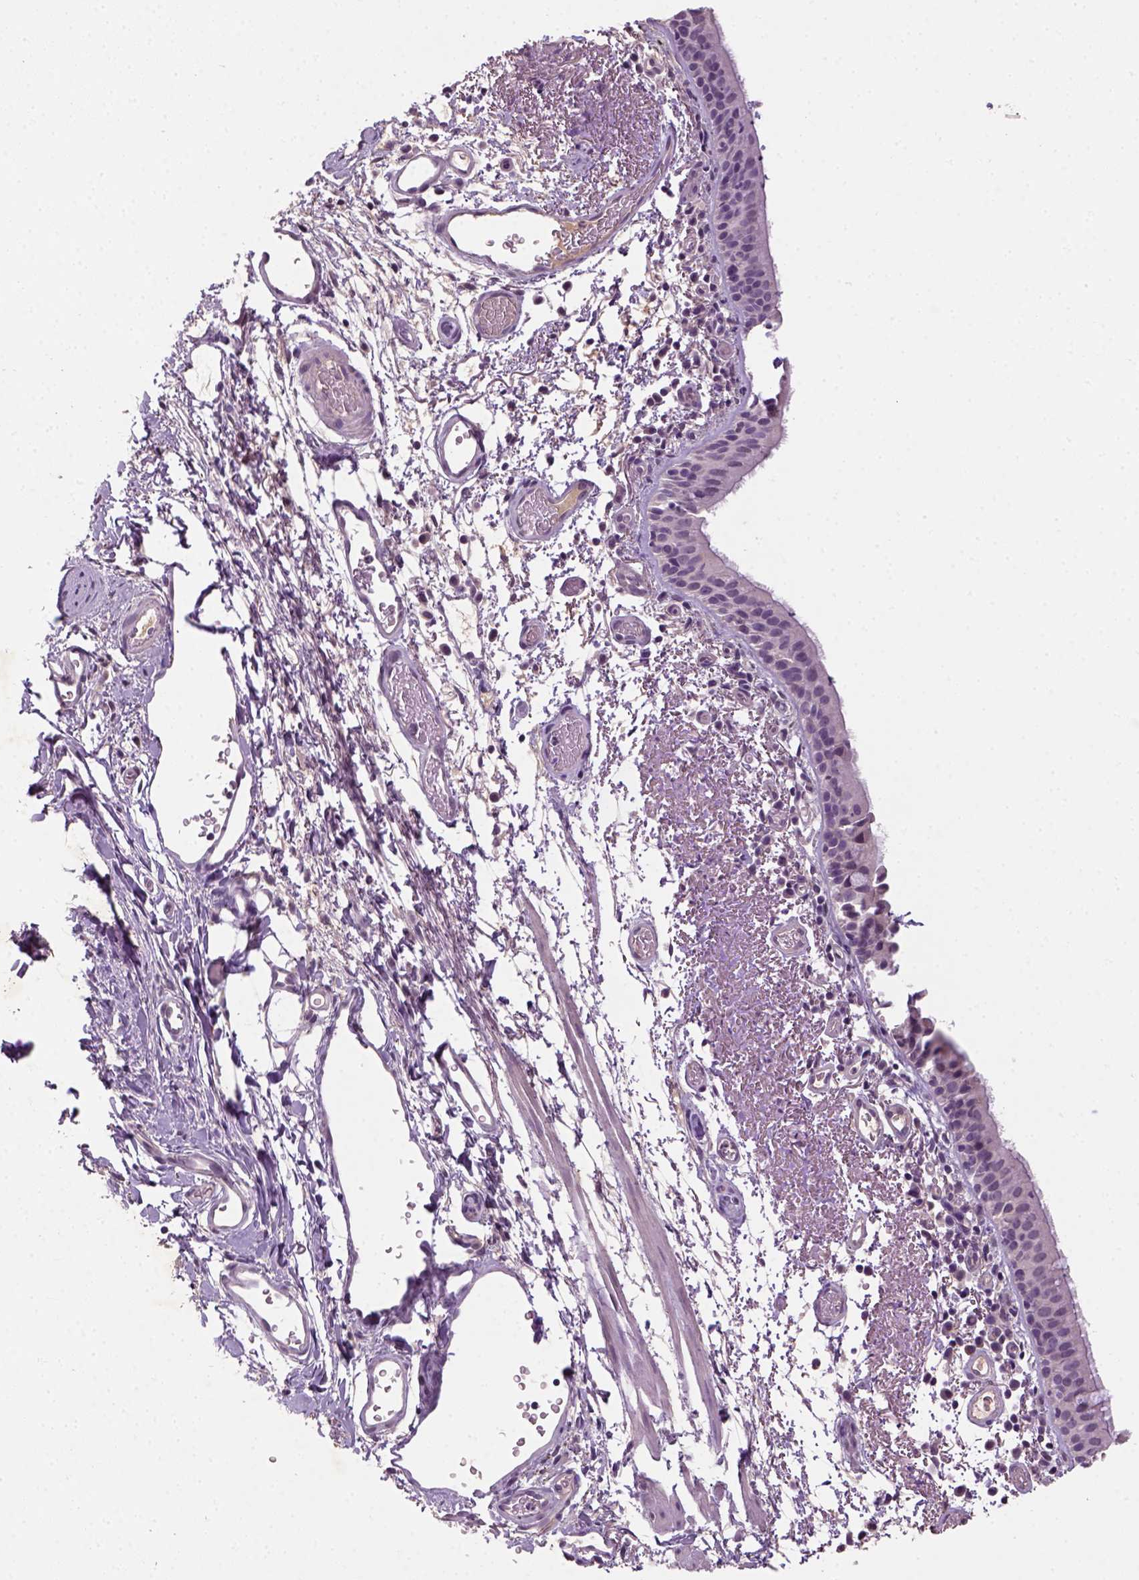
{"staining": {"intensity": "negative", "quantity": "none", "location": "none"}, "tissue": "bronchus", "cell_type": "Respiratory epithelial cells", "image_type": "normal", "snomed": [{"axis": "morphology", "description": "Normal tissue, NOS"}, {"axis": "morphology", "description": "Adenocarcinoma, NOS"}, {"axis": "topography", "description": "Bronchus"}], "caption": "This is a histopathology image of IHC staining of normal bronchus, which shows no positivity in respiratory epithelial cells.", "gene": "NLGN2", "patient": {"sex": "male", "age": 68}}